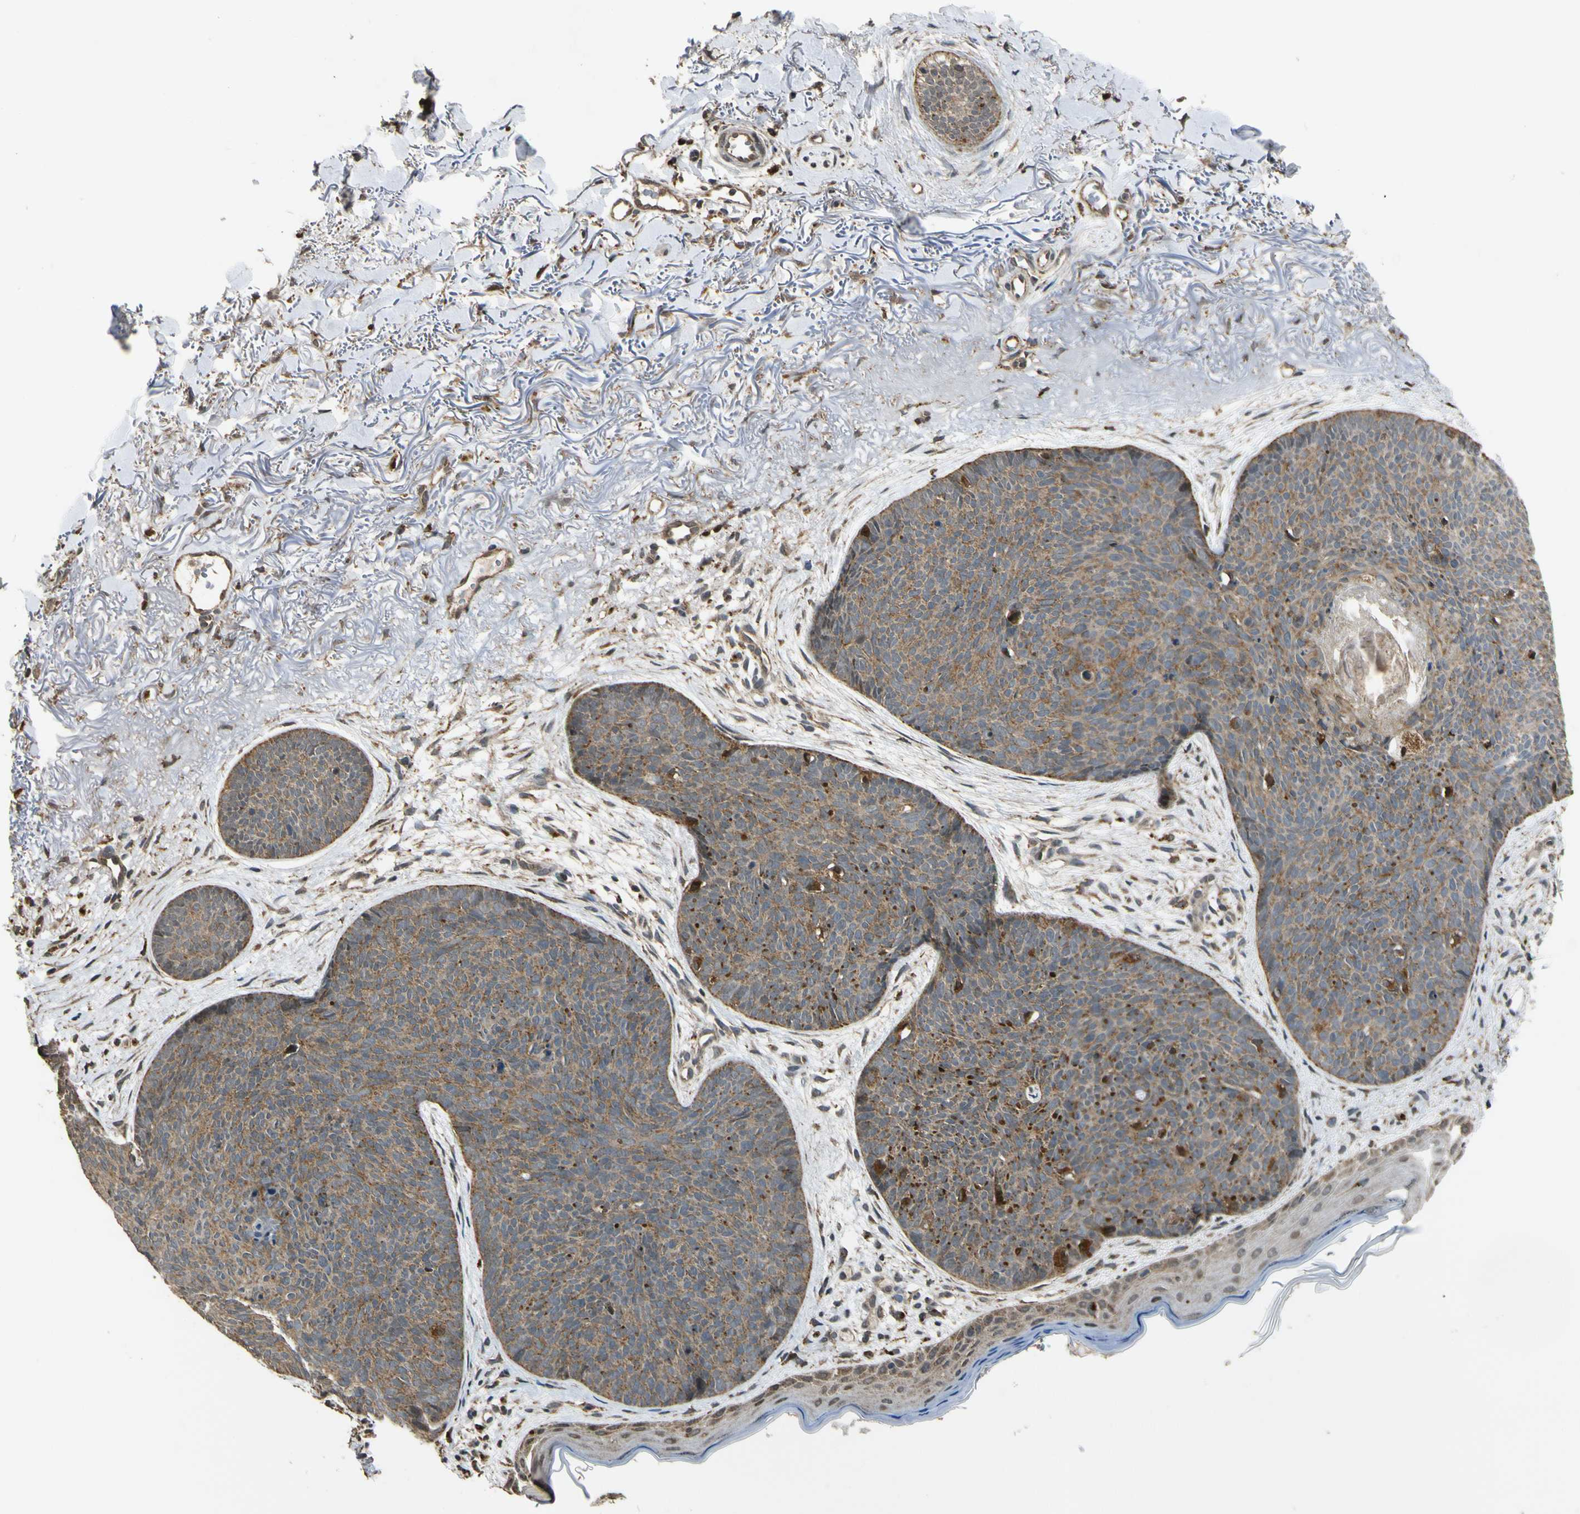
{"staining": {"intensity": "moderate", "quantity": ">75%", "location": "cytoplasmic/membranous"}, "tissue": "skin cancer", "cell_type": "Tumor cells", "image_type": "cancer", "snomed": [{"axis": "morphology", "description": "Normal tissue, NOS"}, {"axis": "morphology", "description": "Basal cell carcinoma"}, {"axis": "topography", "description": "Skin"}], "caption": "Skin basal cell carcinoma tissue displays moderate cytoplasmic/membranous expression in approximately >75% of tumor cells, visualized by immunohistochemistry. (DAB (3,3'-diaminobenzidine) IHC with brightfield microscopy, high magnification).", "gene": "LAMTOR1", "patient": {"sex": "female", "age": 70}}